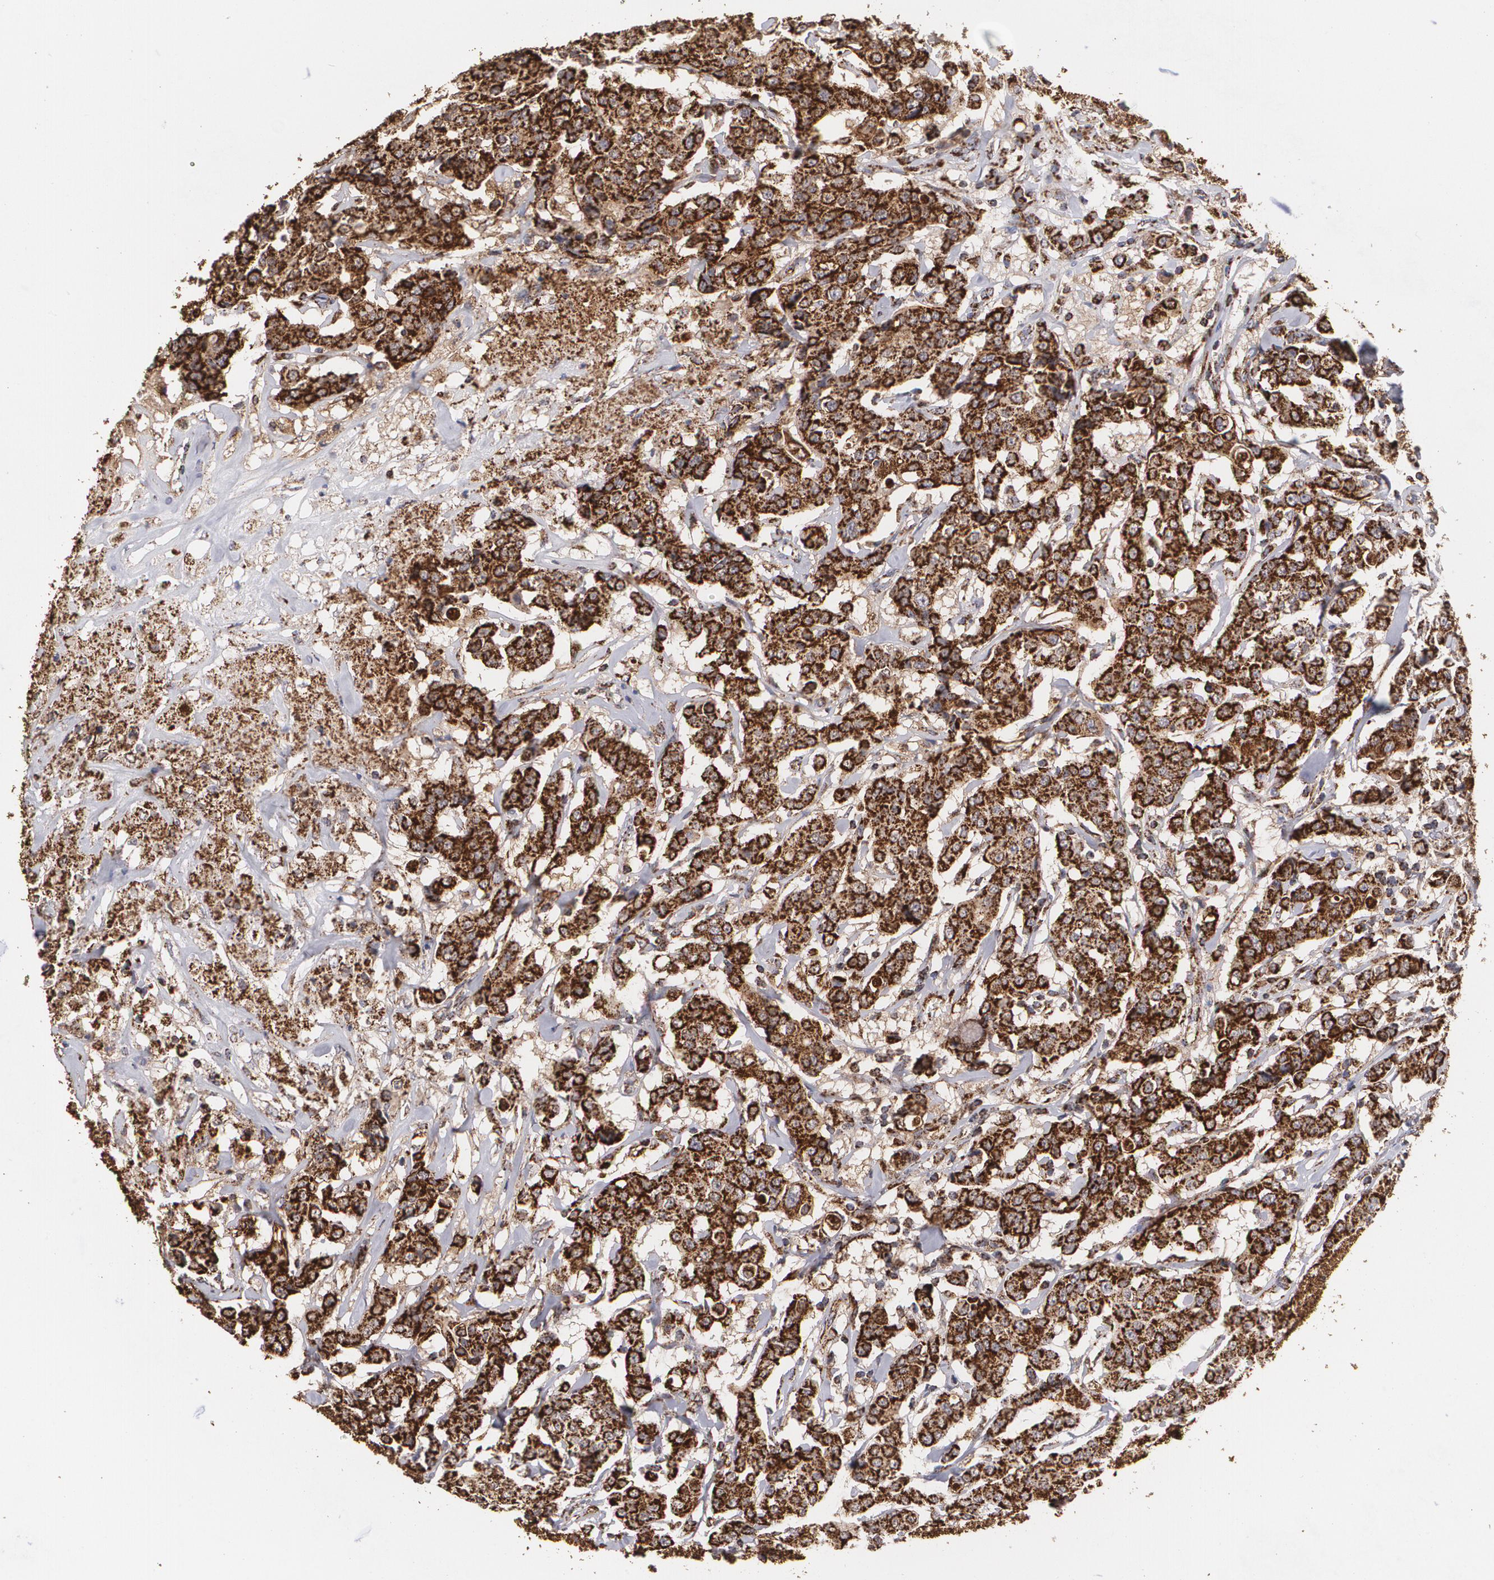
{"staining": {"intensity": "strong", "quantity": ">75%", "location": "cytoplasmic/membranous"}, "tissue": "breast cancer", "cell_type": "Tumor cells", "image_type": "cancer", "snomed": [{"axis": "morphology", "description": "Duct carcinoma"}, {"axis": "topography", "description": "Breast"}], "caption": "Immunohistochemical staining of human breast infiltrating ductal carcinoma shows high levels of strong cytoplasmic/membranous protein positivity in about >75% of tumor cells.", "gene": "HSPD1", "patient": {"sex": "female", "age": 27}}